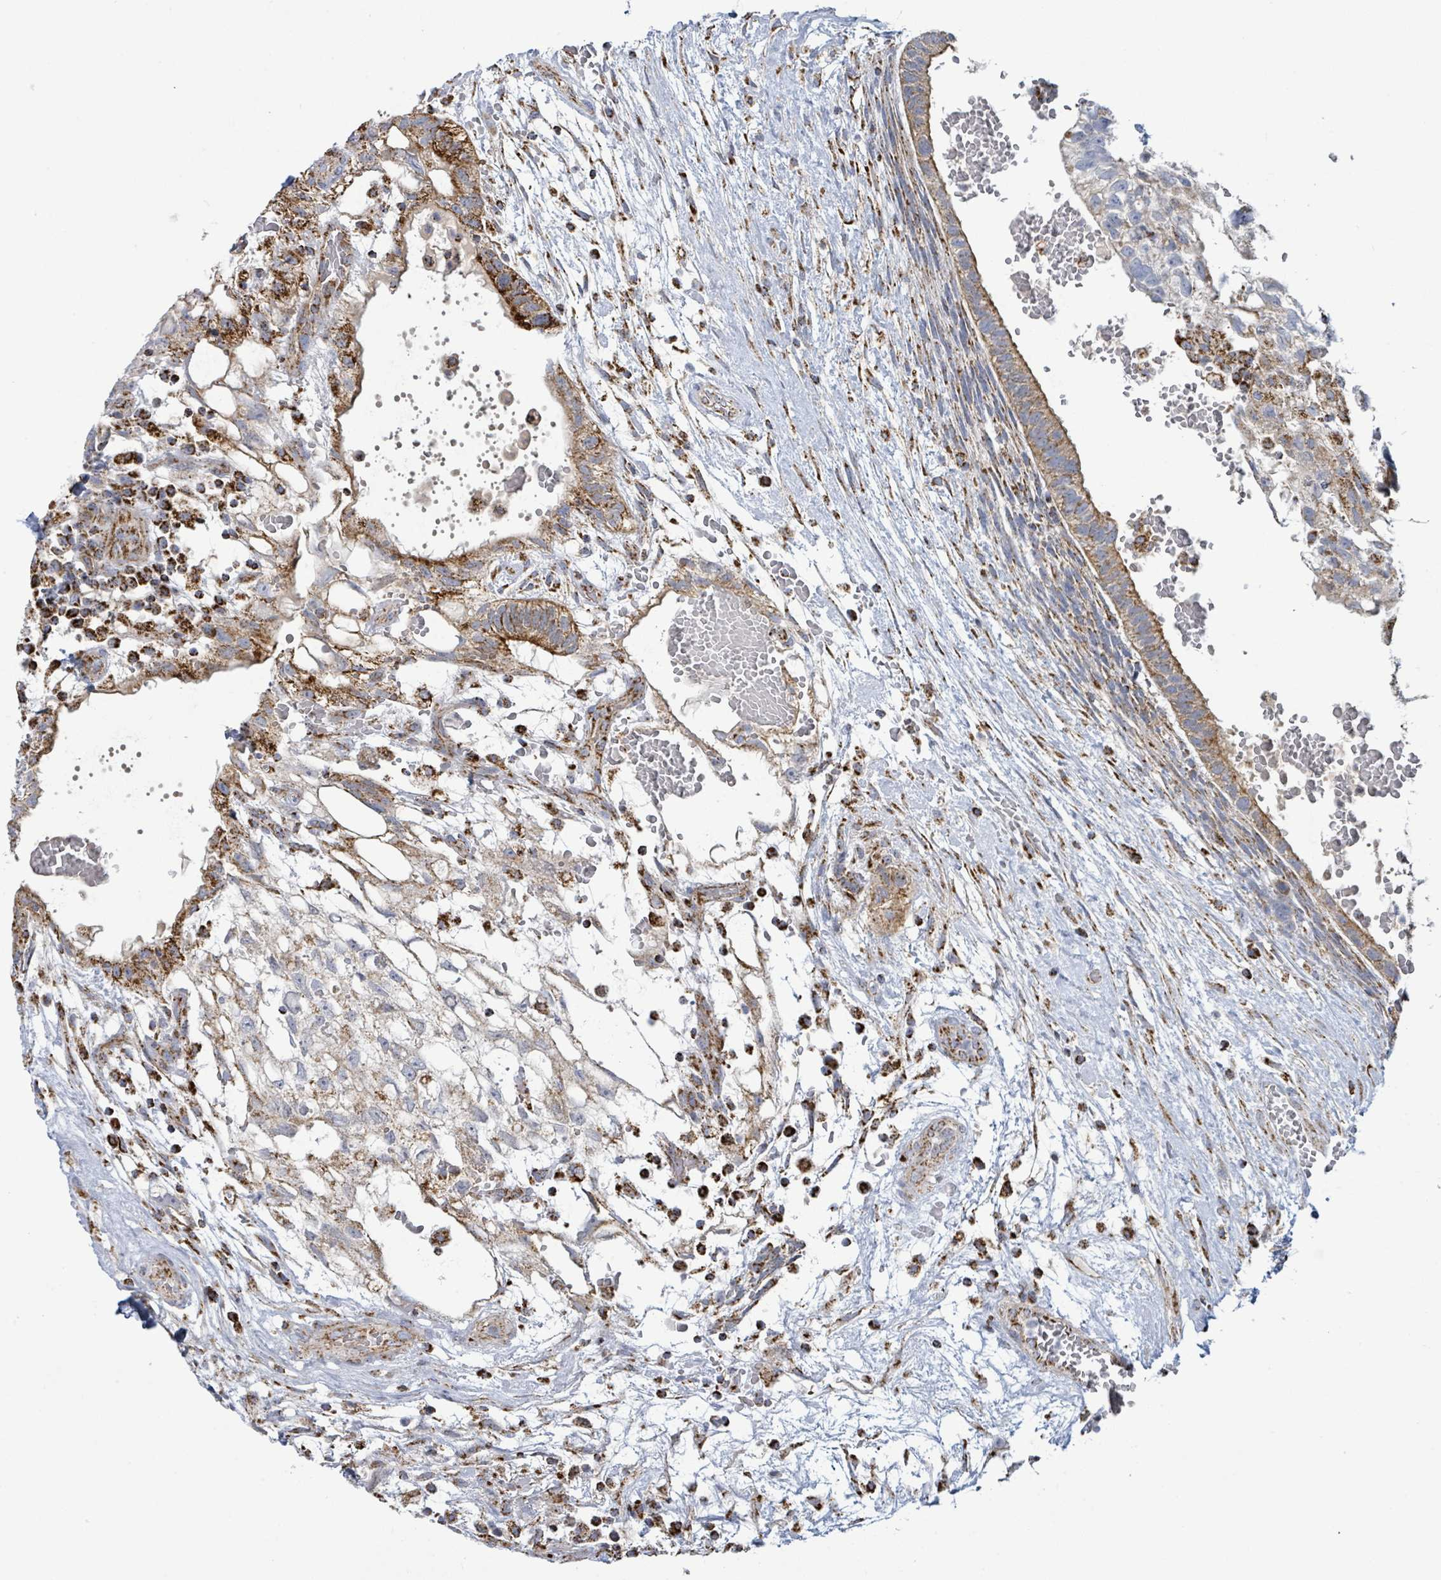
{"staining": {"intensity": "strong", "quantity": "25%-75%", "location": "cytoplasmic/membranous"}, "tissue": "testis cancer", "cell_type": "Tumor cells", "image_type": "cancer", "snomed": [{"axis": "morphology", "description": "Normal tissue, NOS"}, {"axis": "morphology", "description": "Carcinoma, Embryonal, NOS"}, {"axis": "topography", "description": "Testis"}], "caption": "Protein analysis of embryonal carcinoma (testis) tissue exhibits strong cytoplasmic/membranous expression in about 25%-75% of tumor cells.", "gene": "SUCLG2", "patient": {"sex": "male", "age": 32}}